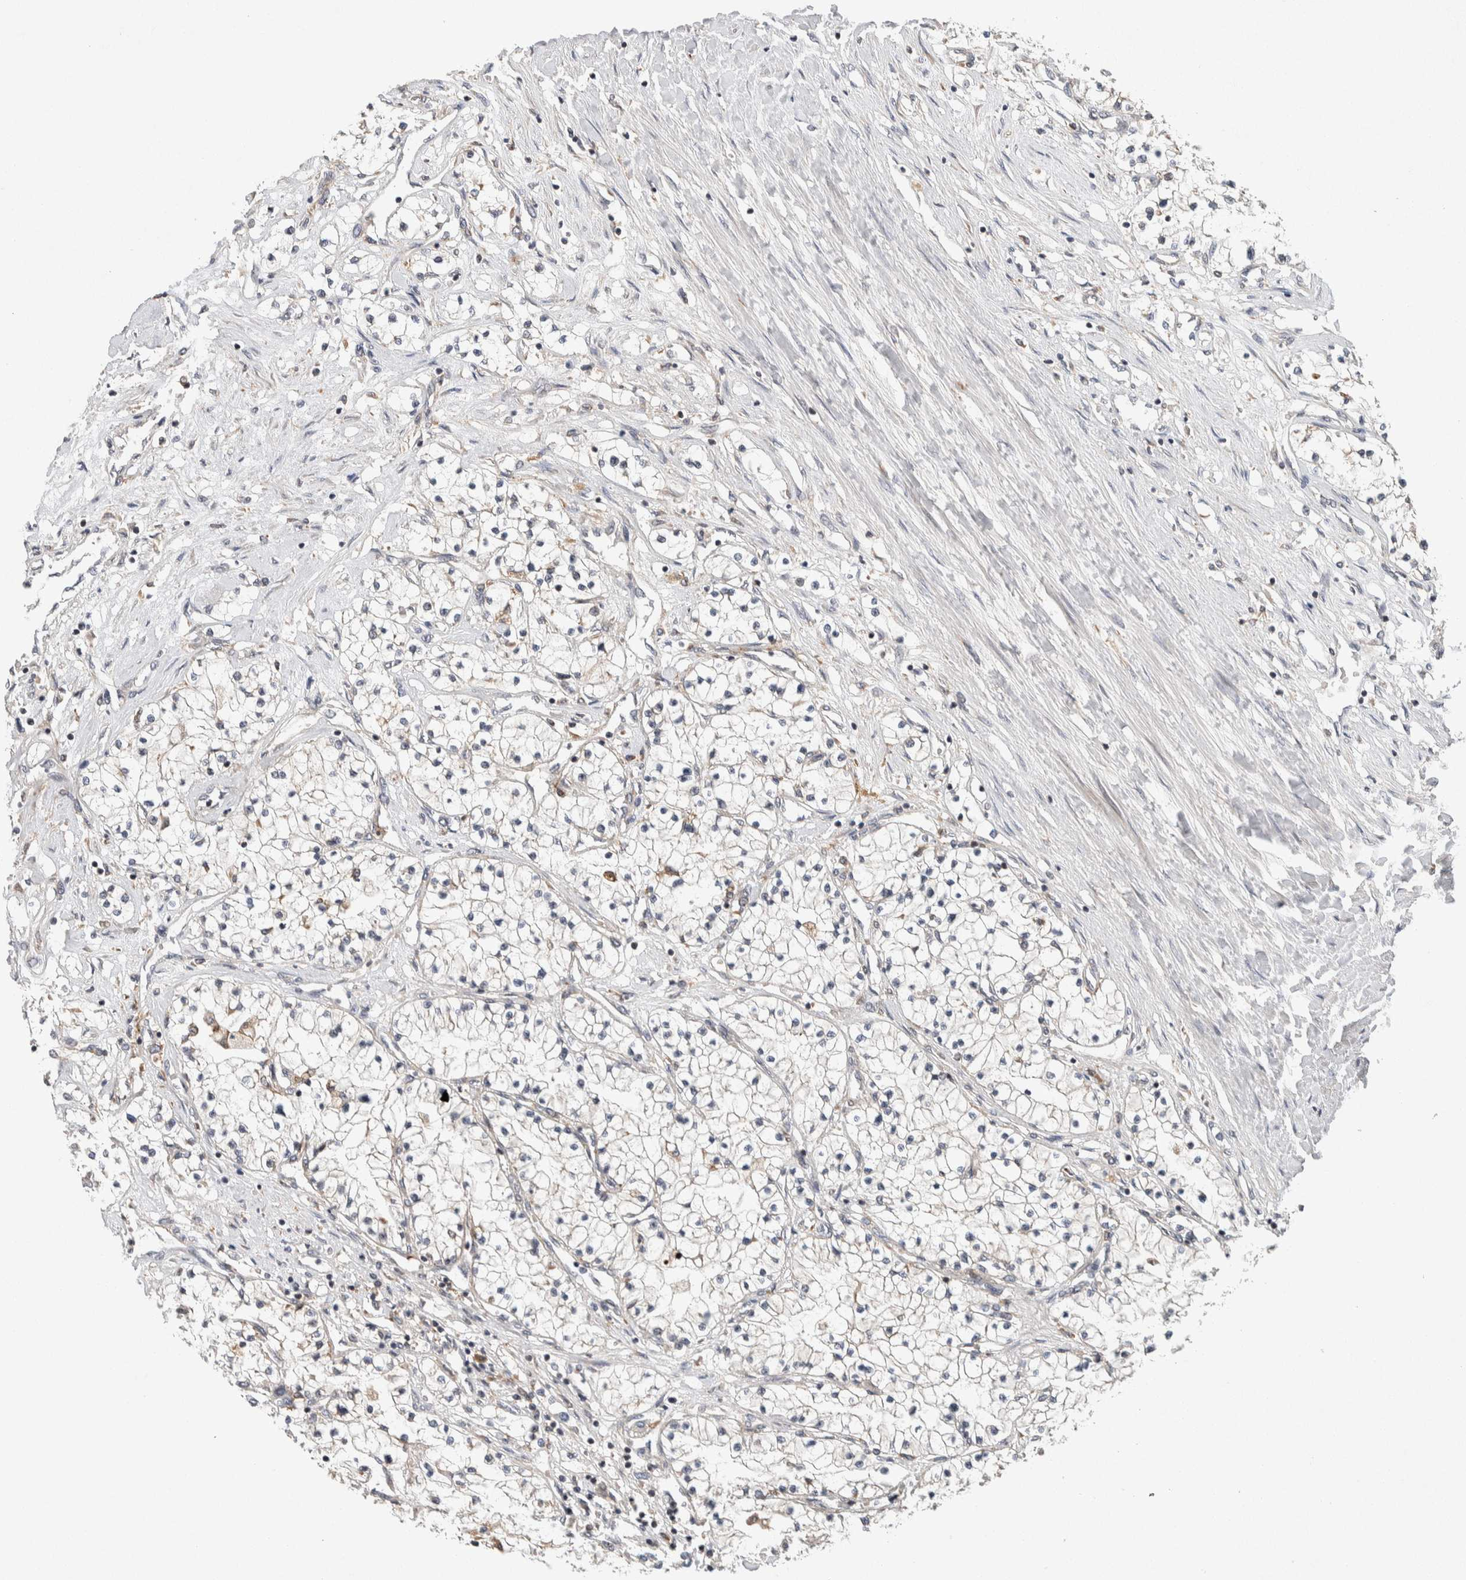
{"staining": {"intensity": "negative", "quantity": "none", "location": "none"}, "tissue": "renal cancer", "cell_type": "Tumor cells", "image_type": "cancer", "snomed": [{"axis": "morphology", "description": "Adenocarcinoma, NOS"}, {"axis": "topography", "description": "Kidney"}], "caption": "DAB immunohistochemical staining of human renal adenocarcinoma exhibits no significant staining in tumor cells.", "gene": "KCNK1", "patient": {"sex": "male", "age": 68}}